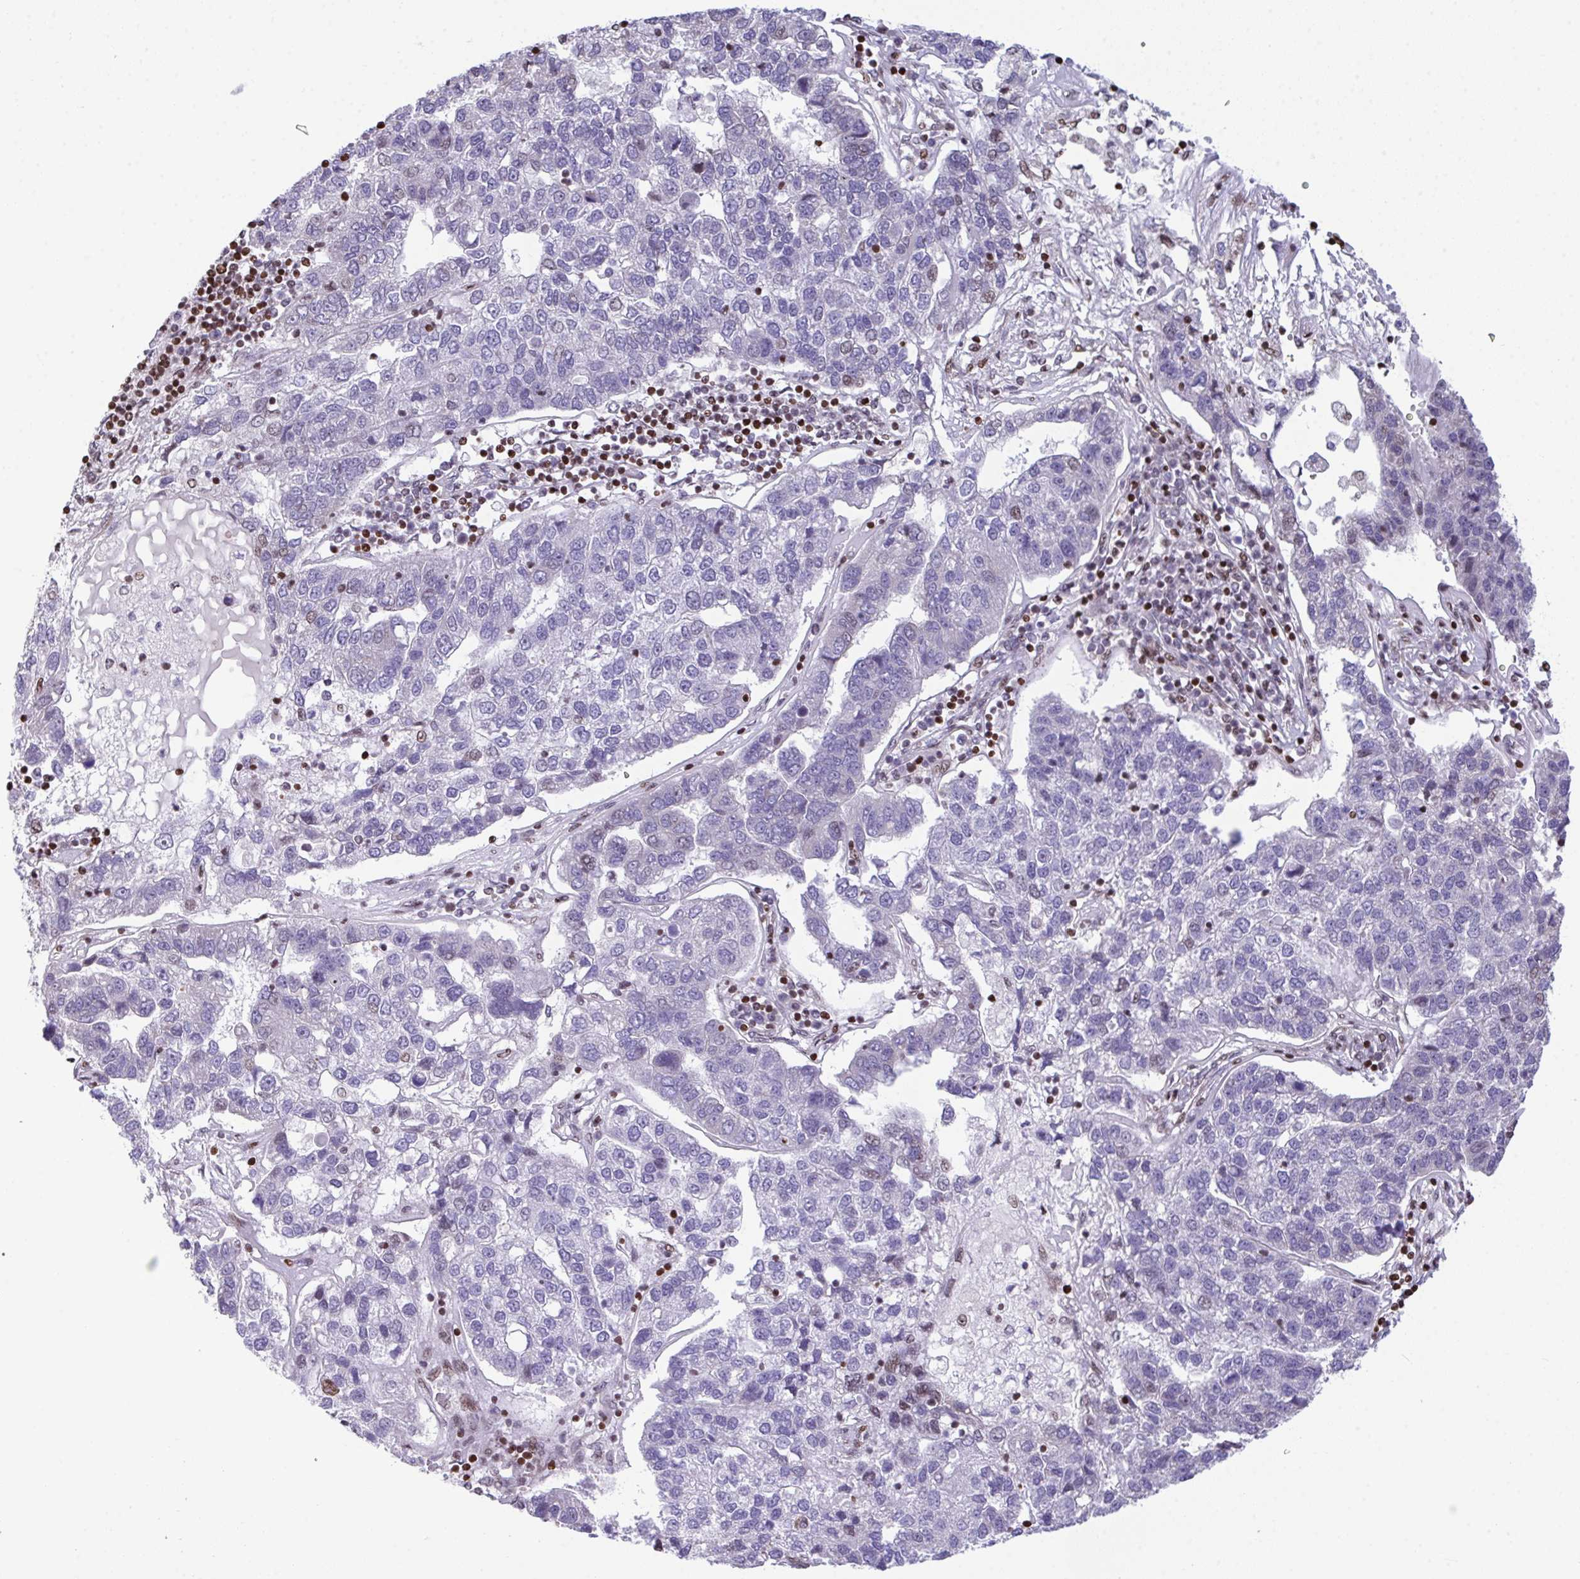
{"staining": {"intensity": "weak", "quantity": "<25%", "location": "nuclear"}, "tissue": "pancreatic cancer", "cell_type": "Tumor cells", "image_type": "cancer", "snomed": [{"axis": "morphology", "description": "Adenocarcinoma, NOS"}, {"axis": "topography", "description": "Pancreas"}], "caption": "DAB (3,3'-diaminobenzidine) immunohistochemical staining of human pancreatic cancer reveals no significant expression in tumor cells.", "gene": "RAPGEF5", "patient": {"sex": "female", "age": 61}}